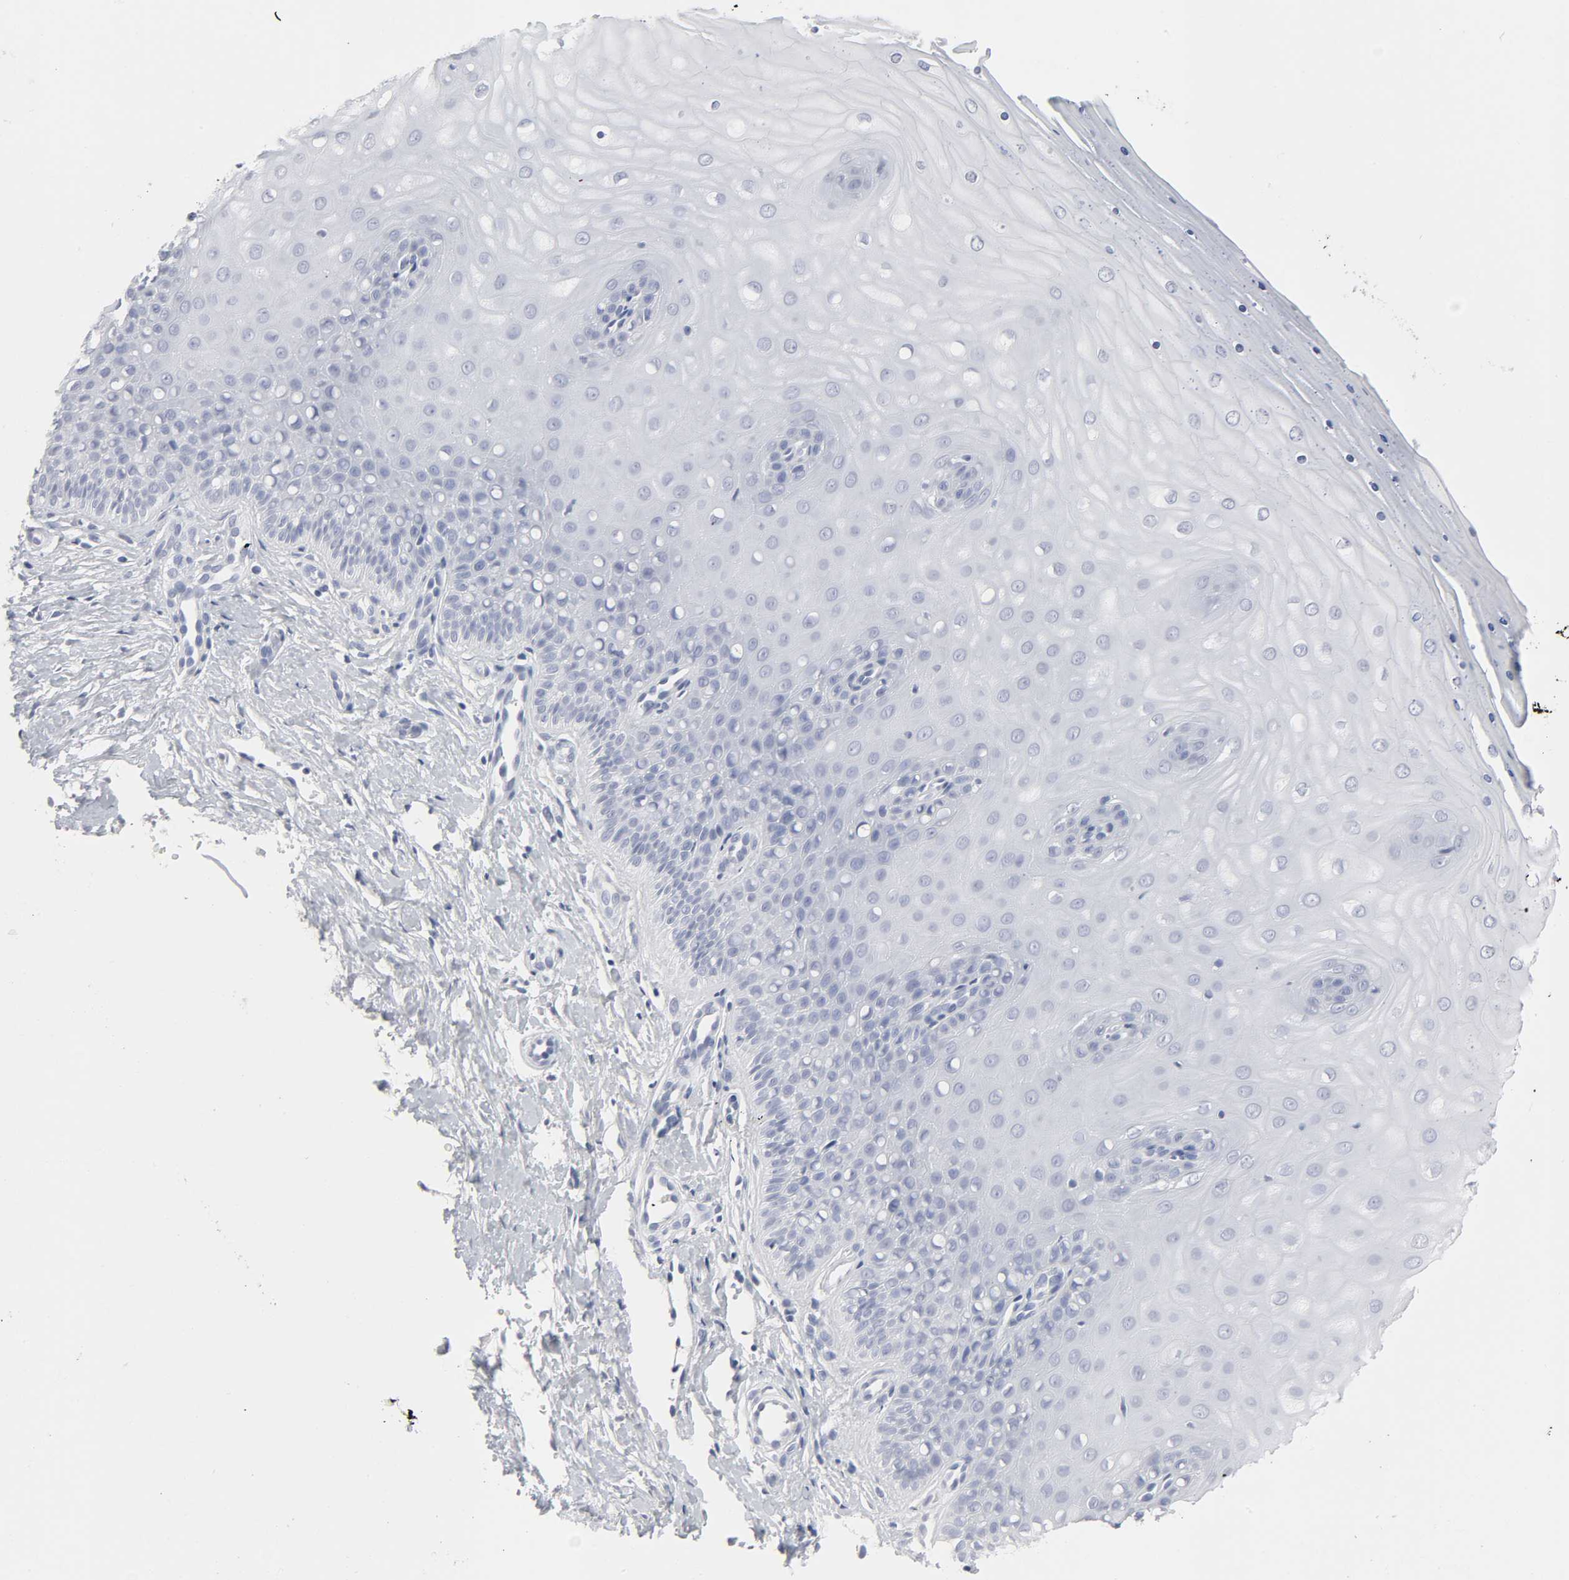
{"staining": {"intensity": "negative", "quantity": "none", "location": "none"}, "tissue": "cervix", "cell_type": "Glandular cells", "image_type": "normal", "snomed": [{"axis": "morphology", "description": "Normal tissue, NOS"}, {"axis": "topography", "description": "Cervix"}], "caption": "Immunohistochemistry of benign human cervix reveals no staining in glandular cells. (Brightfield microscopy of DAB (3,3'-diaminobenzidine) IHC at high magnification).", "gene": "SLCO1B3", "patient": {"sex": "female", "age": 55}}